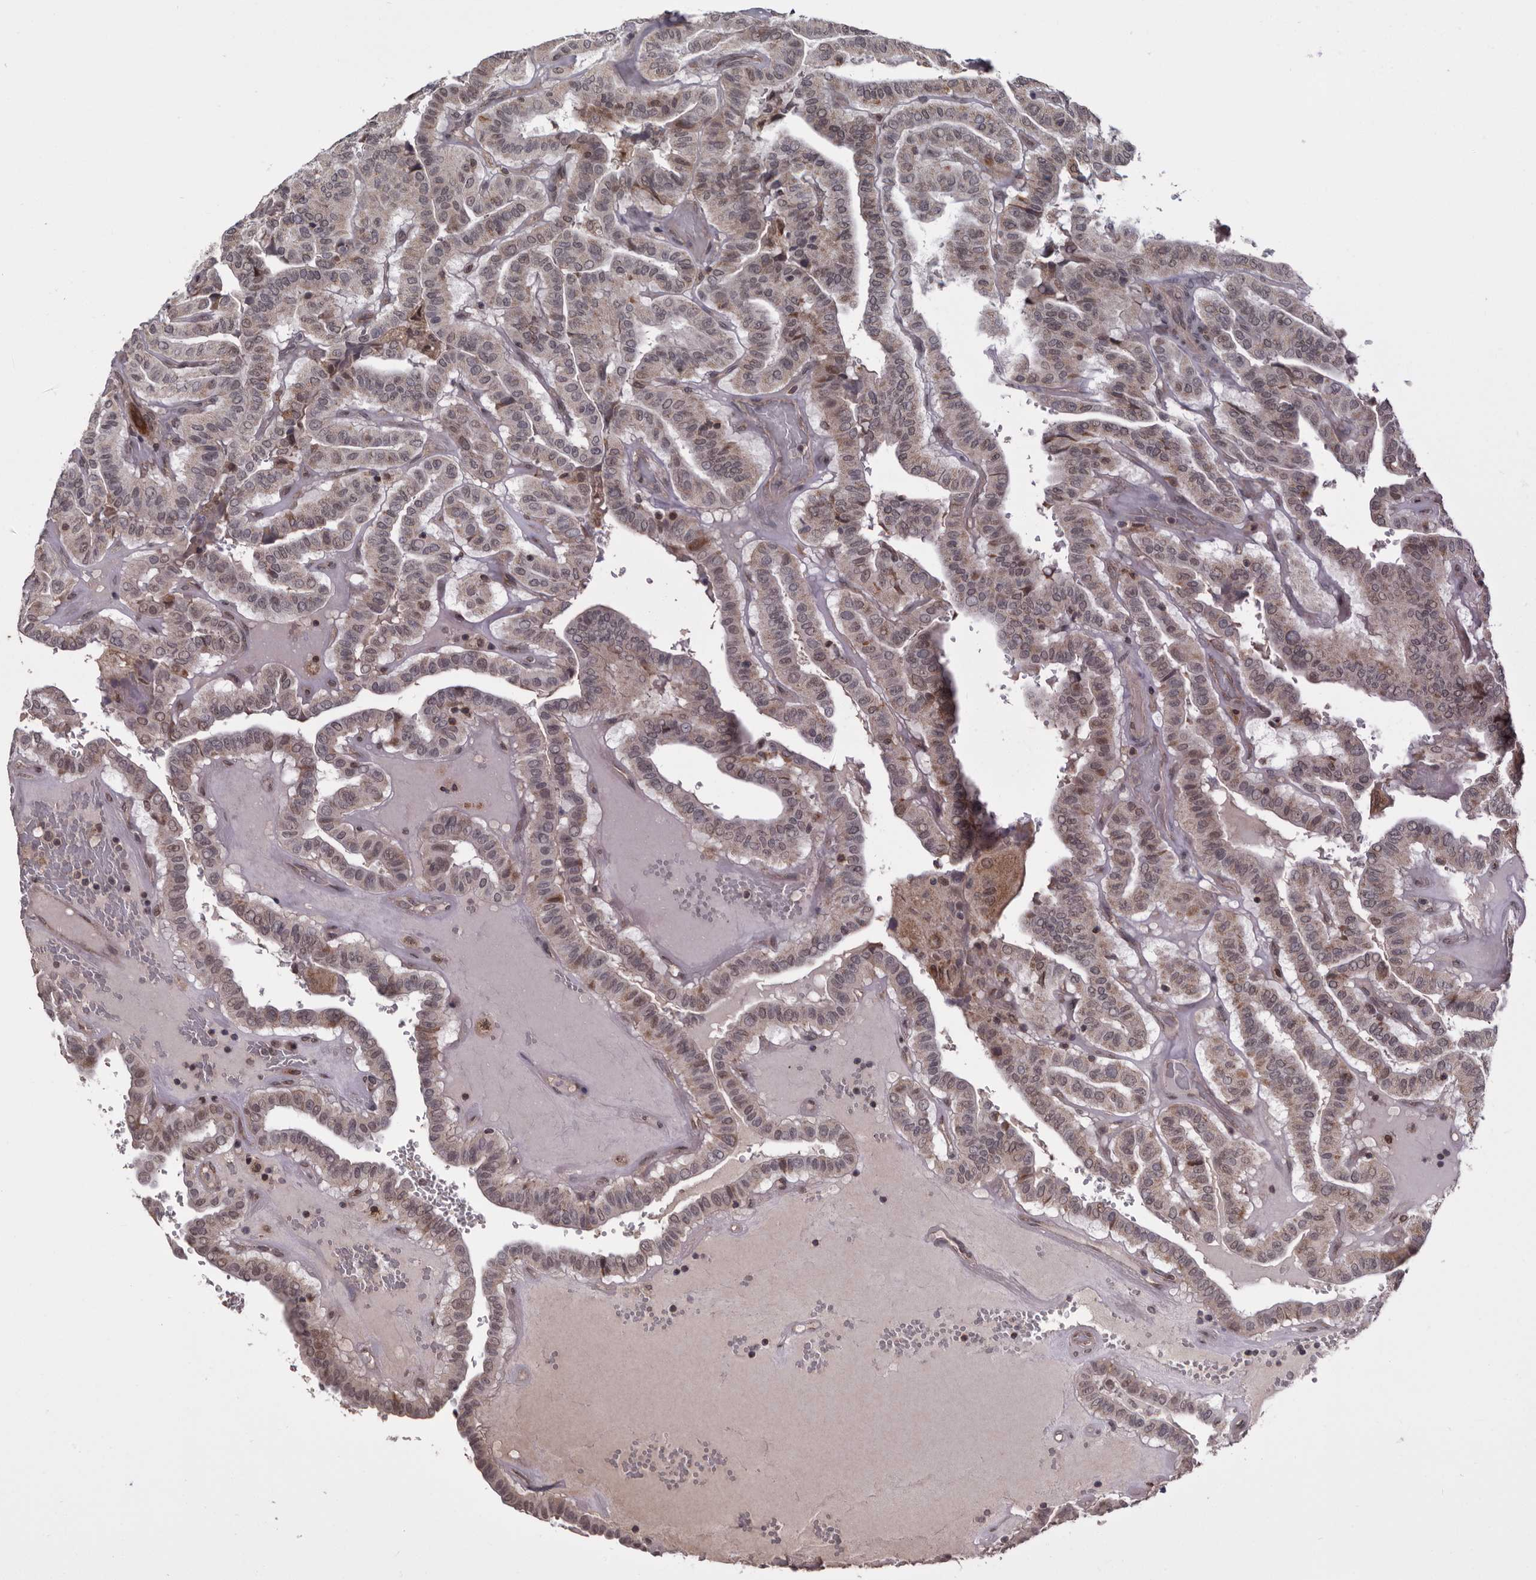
{"staining": {"intensity": "weak", "quantity": "25%-75%", "location": "cytoplasmic/membranous,nuclear"}, "tissue": "thyroid cancer", "cell_type": "Tumor cells", "image_type": "cancer", "snomed": [{"axis": "morphology", "description": "Papillary adenocarcinoma, NOS"}, {"axis": "topography", "description": "Thyroid gland"}], "caption": "Papillary adenocarcinoma (thyroid) stained for a protein displays weak cytoplasmic/membranous and nuclear positivity in tumor cells.", "gene": "MOGAT2", "patient": {"sex": "male", "age": 77}}